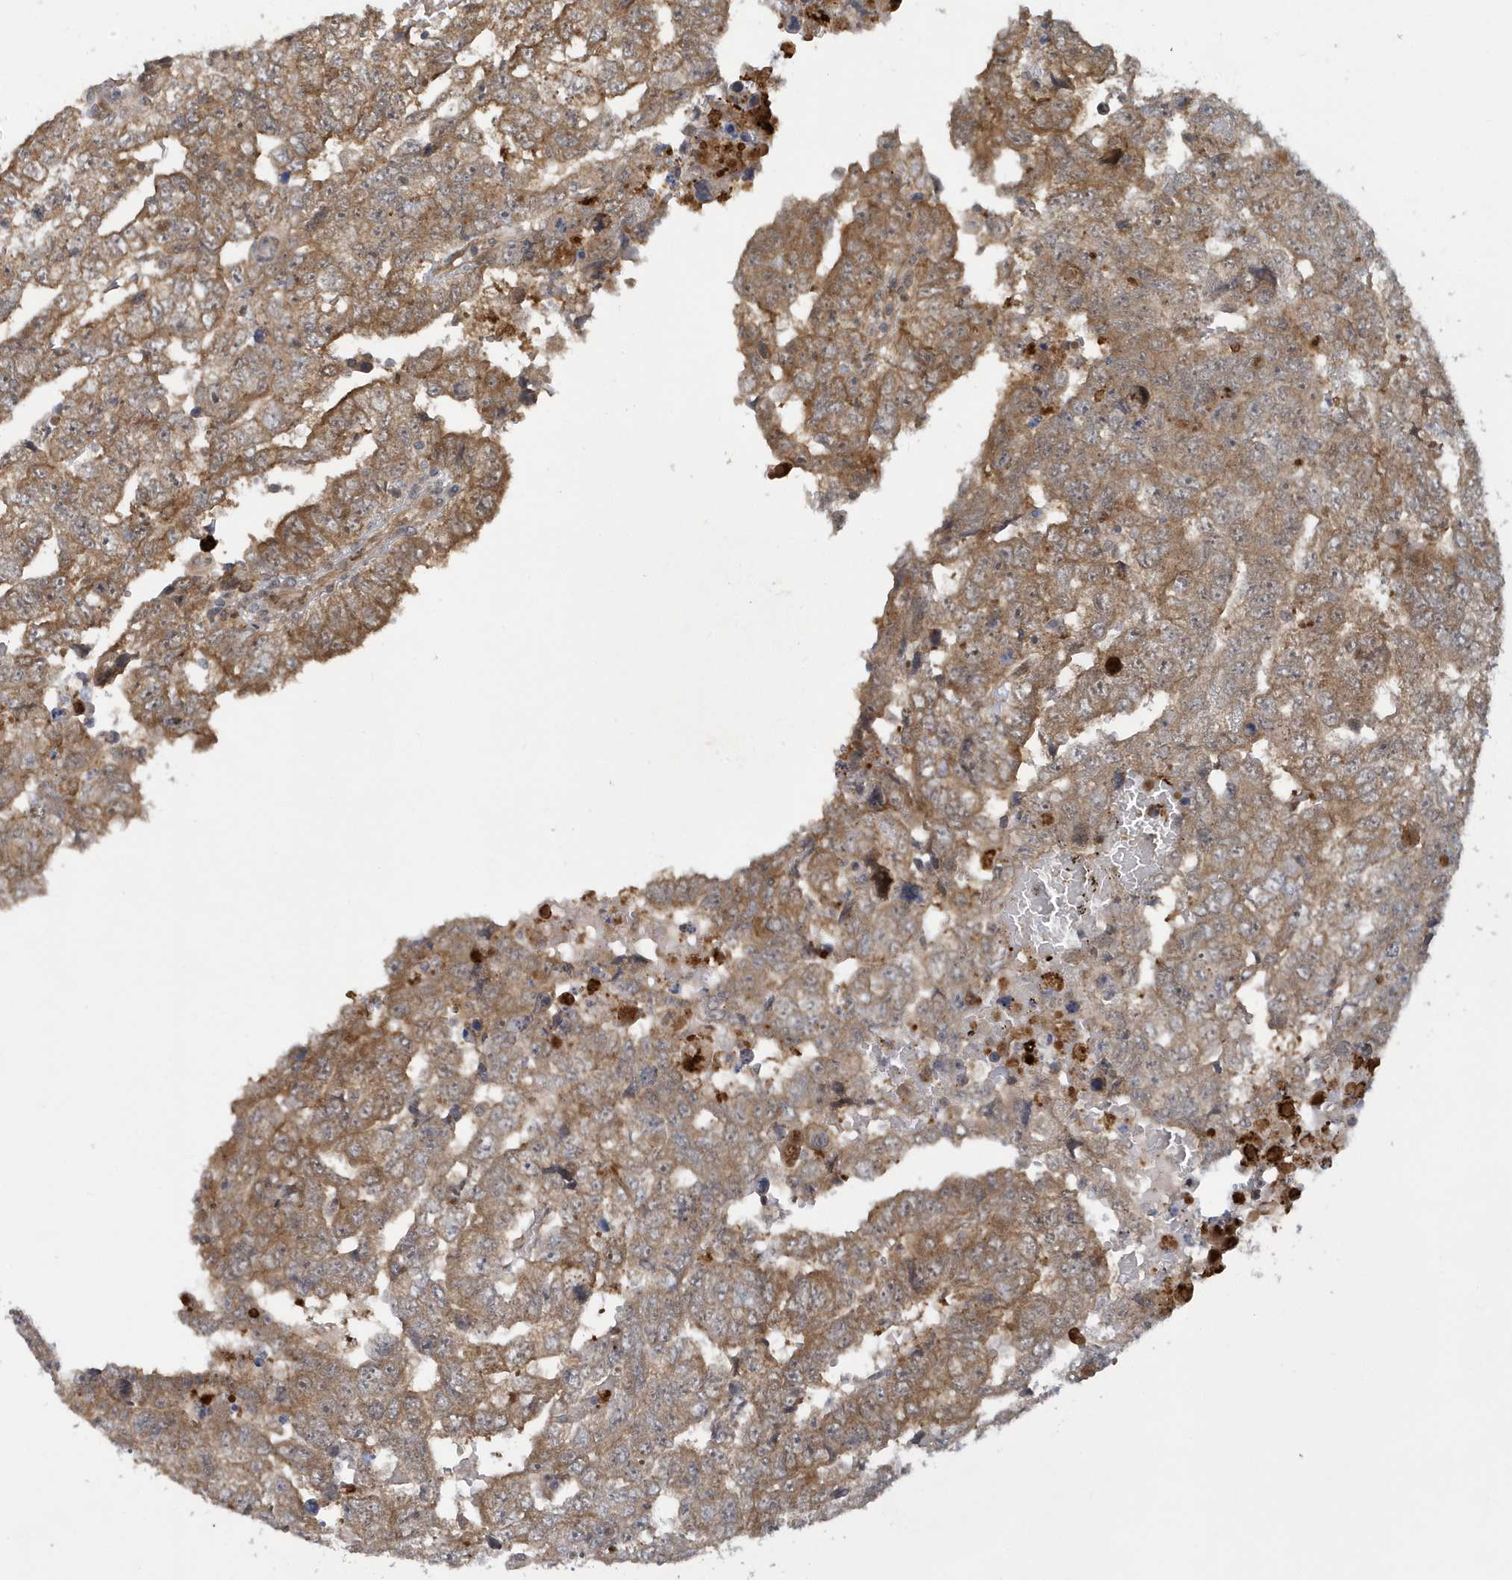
{"staining": {"intensity": "moderate", "quantity": ">75%", "location": "cytoplasmic/membranous"}, "tissue": "testis cancer", "cell_type": "Tumor cells", "image_type": "cancer", "snomed": [{"axis": "morphology", "description": "Carcinoma, Embryonal, NOS"}, {"axis": "topography", "description": "Testis"}], "caption": "The image demonstrates a brown stain indicating the presence of a protein in the cytoplasmic/membranous of tumor cells in testis embryonal carcinoma.", "gene": "ATG4A", "patient": {"sex": "male", "age": 45}}